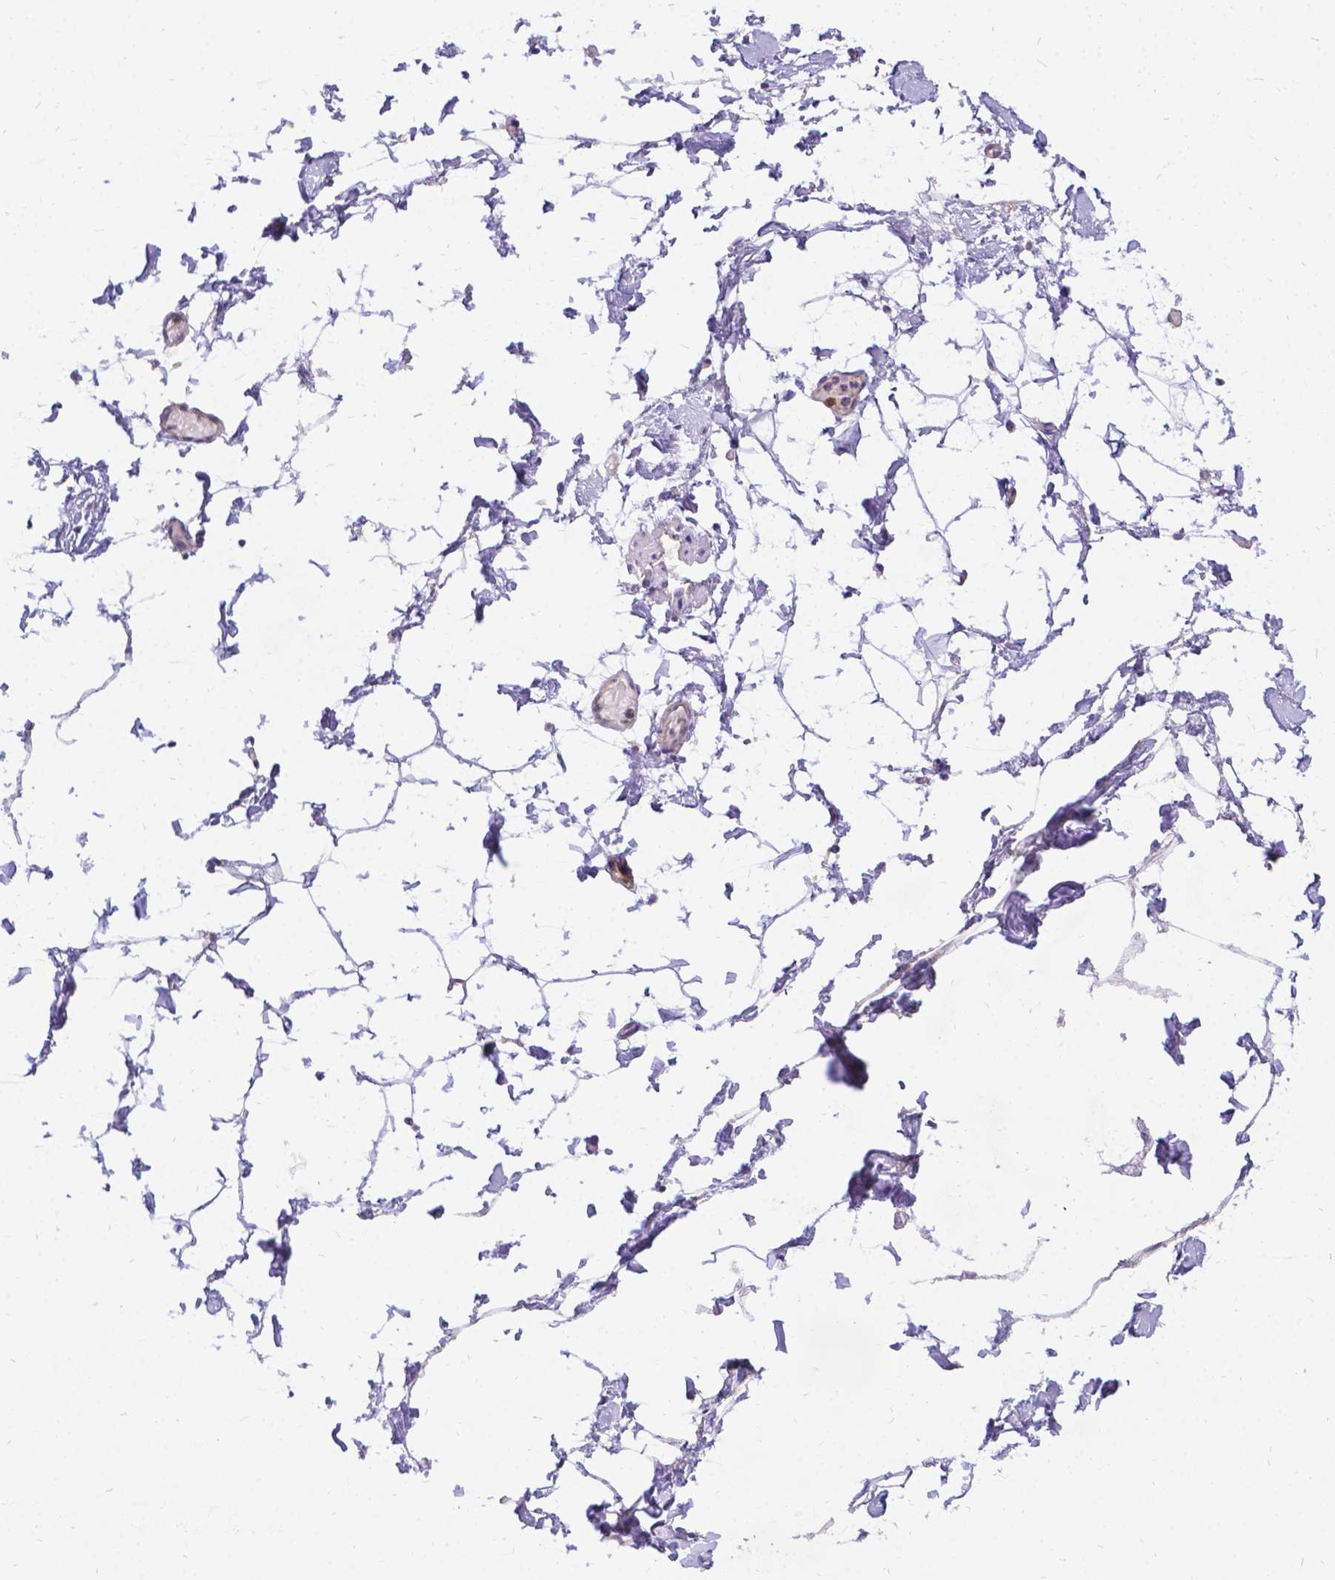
{"staining": {"intensity": "negative", "quantity": "none", "location": "none"}, "tissue": "adipose tissue", "cell_type": "Adipocytes", "image_type": "normal", "snomed": [{"axis": "morphology", "description": "Normal tissue, NOS"}, {"axis": "topography", "description": "Gallbladder"}, {"axis": "topography", "description": "Peripheral nerve tissue"}], "caption": "This is an IHC histopathology image of unremarkable human adipose tissue. There is no positivity in adipocytes.", "gene": "DENND6A", "patient": {"sex": "female", "age": 45}}